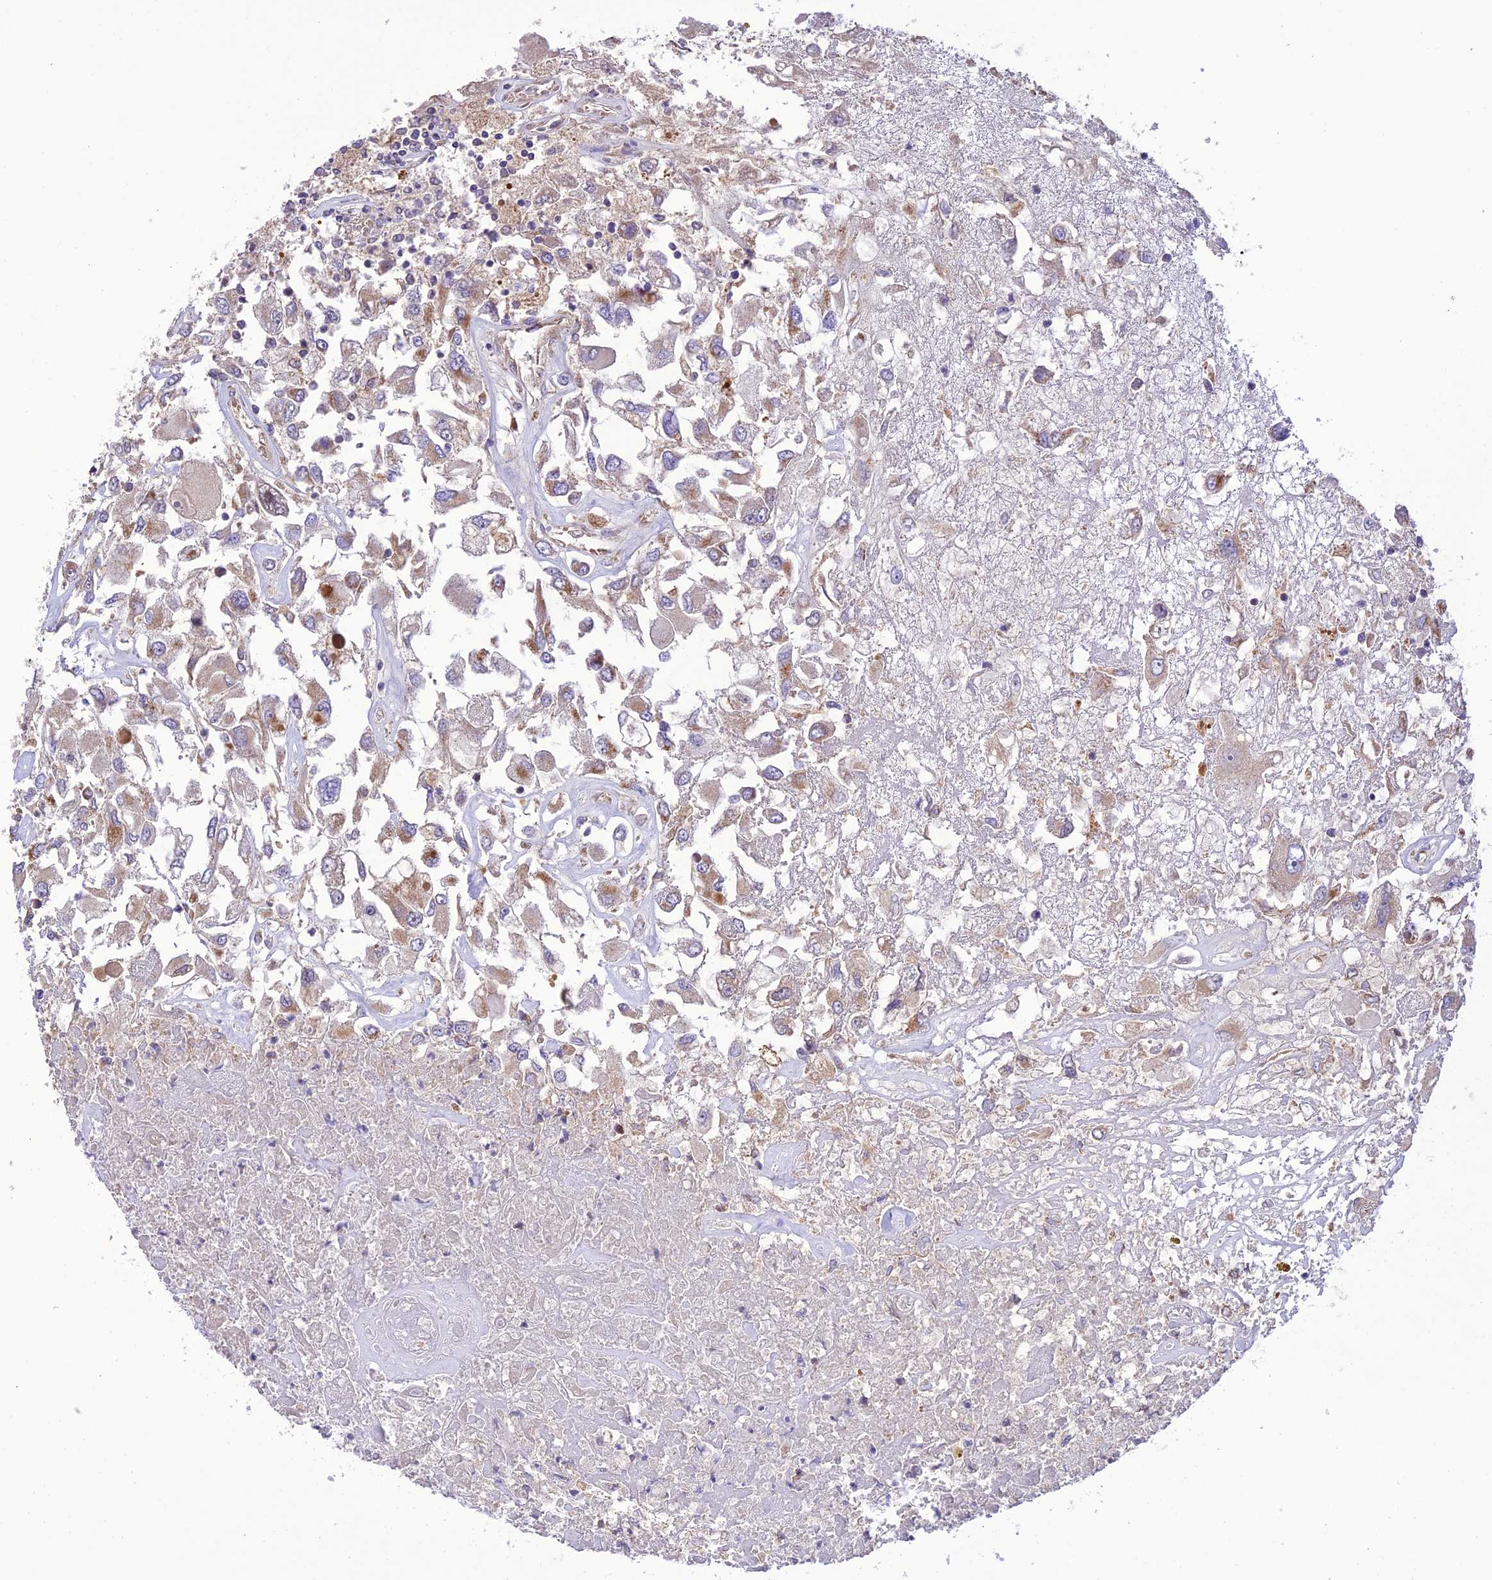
{"staining": {"intensity": "moderate", "quantity": "25%-75%", "location": "cytoplasmic/membranous"}, "tissue": "renal cancer", "cell_type": "Tumor cells", "image_type": "cancer", "snomed": [{"axis": "morphology", "description": "Adenocarcinoma, NOS"}, {"axis": "topography", "description": "Kidney"}], "caption": "A high-resolution image shows IHC staining of renal cancer, which shows moderate cytoplasmic/membranous expression in approximately 25%-75% of tumor cells. (brown staining indicates protein expression, while blue staining denotes nuclei).", "gene": "NDUFAF1", "patient": {"sex": "female", "age": 52}}